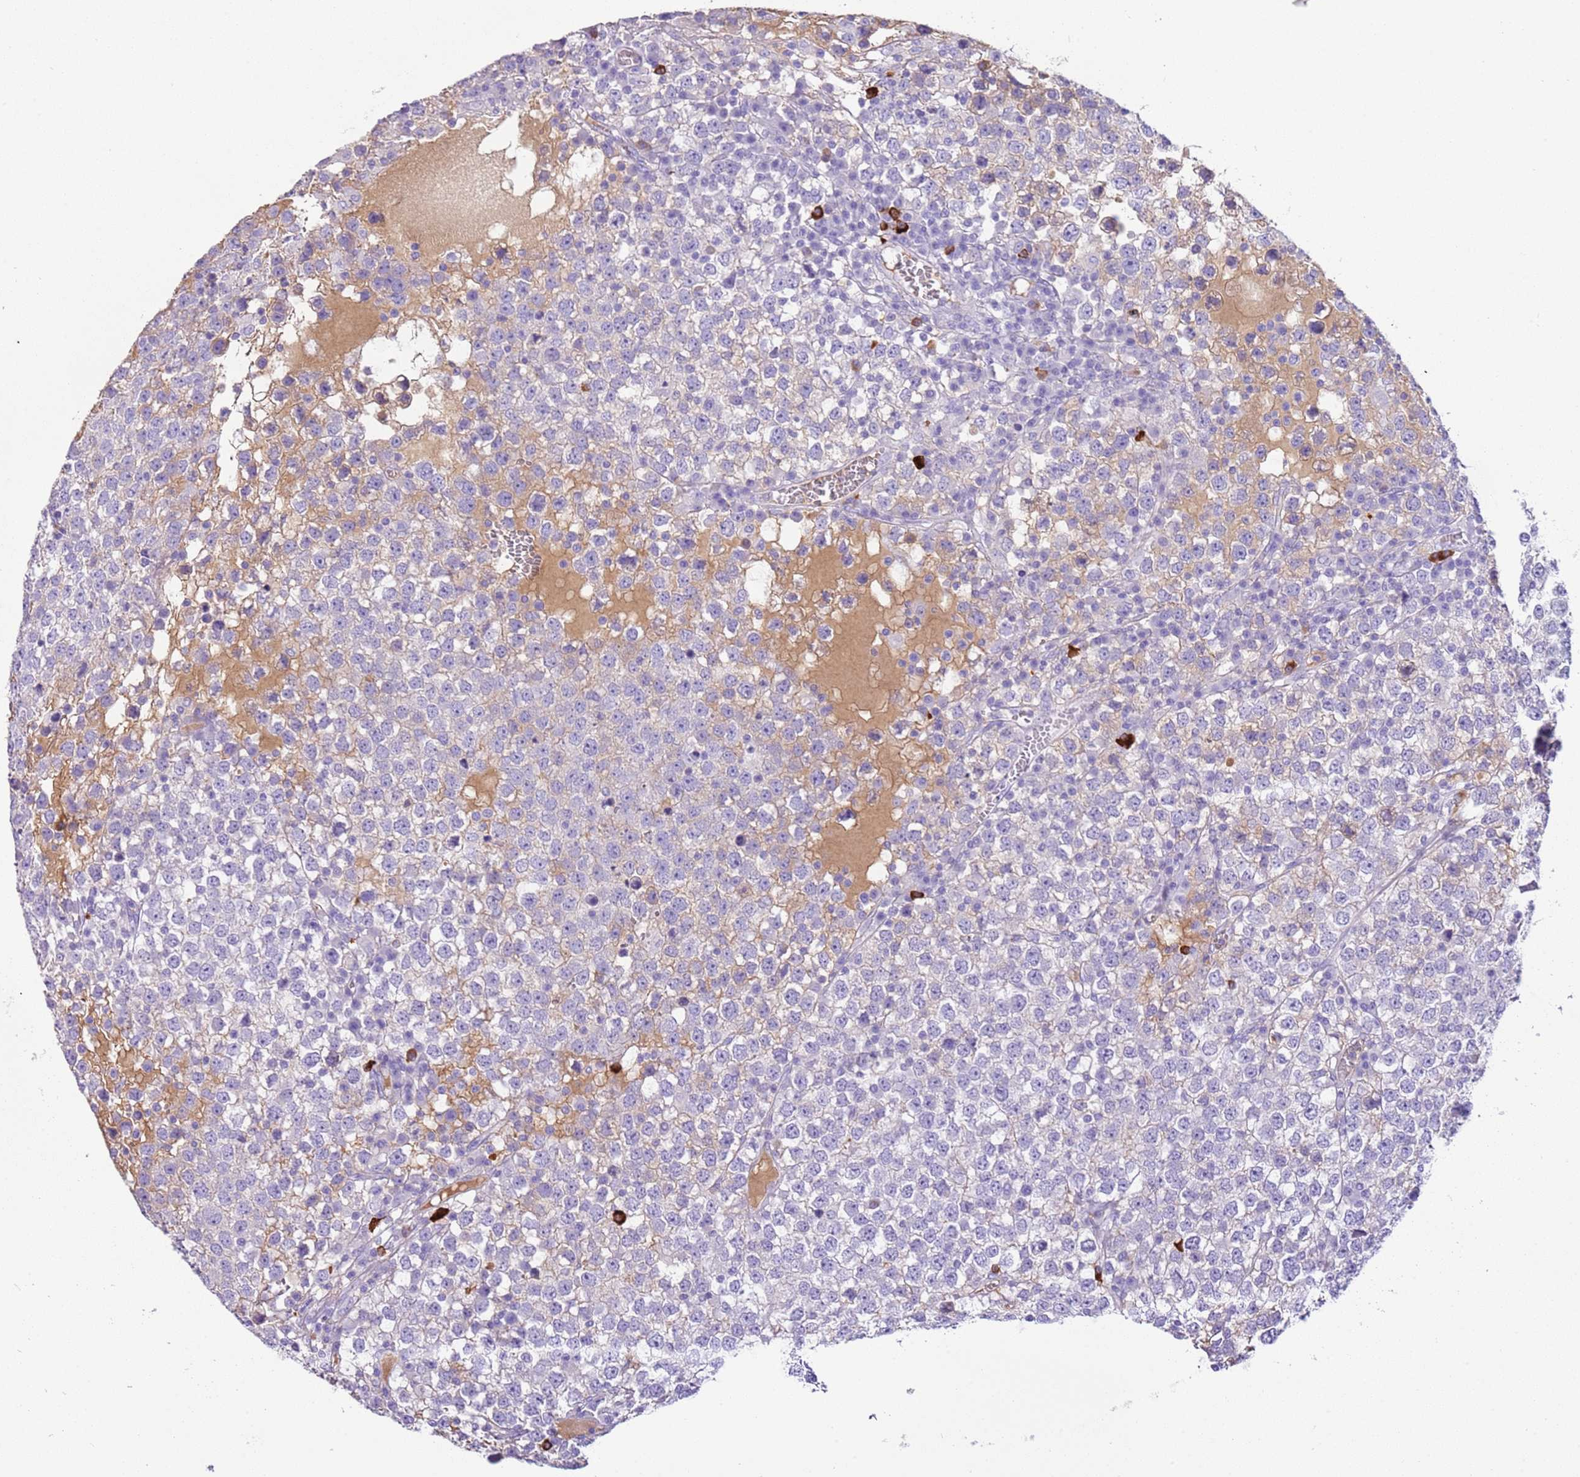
{"staining": {"intensity": "negative", "quantity": "none", "location": "none"}, "tissue": "testis cancer", "cell_type": "Tumor cells", "image_type": "cancer", "snomed": [{"axis": "morphology", "description": "Seminoma, NOS"}, {"axis": "topography", "description": "Testis"}], "caption": "A photomicrograph of human testis cancer (seminoma) is negative for staining in tumor cells. (DAB (3,3'-diaminobenzidine) immunohistochemistry (IHC) with hematoxylin counter stain).", "gene": "IGKV3D-11", "patient": {"sex": "male", "age": 65}}